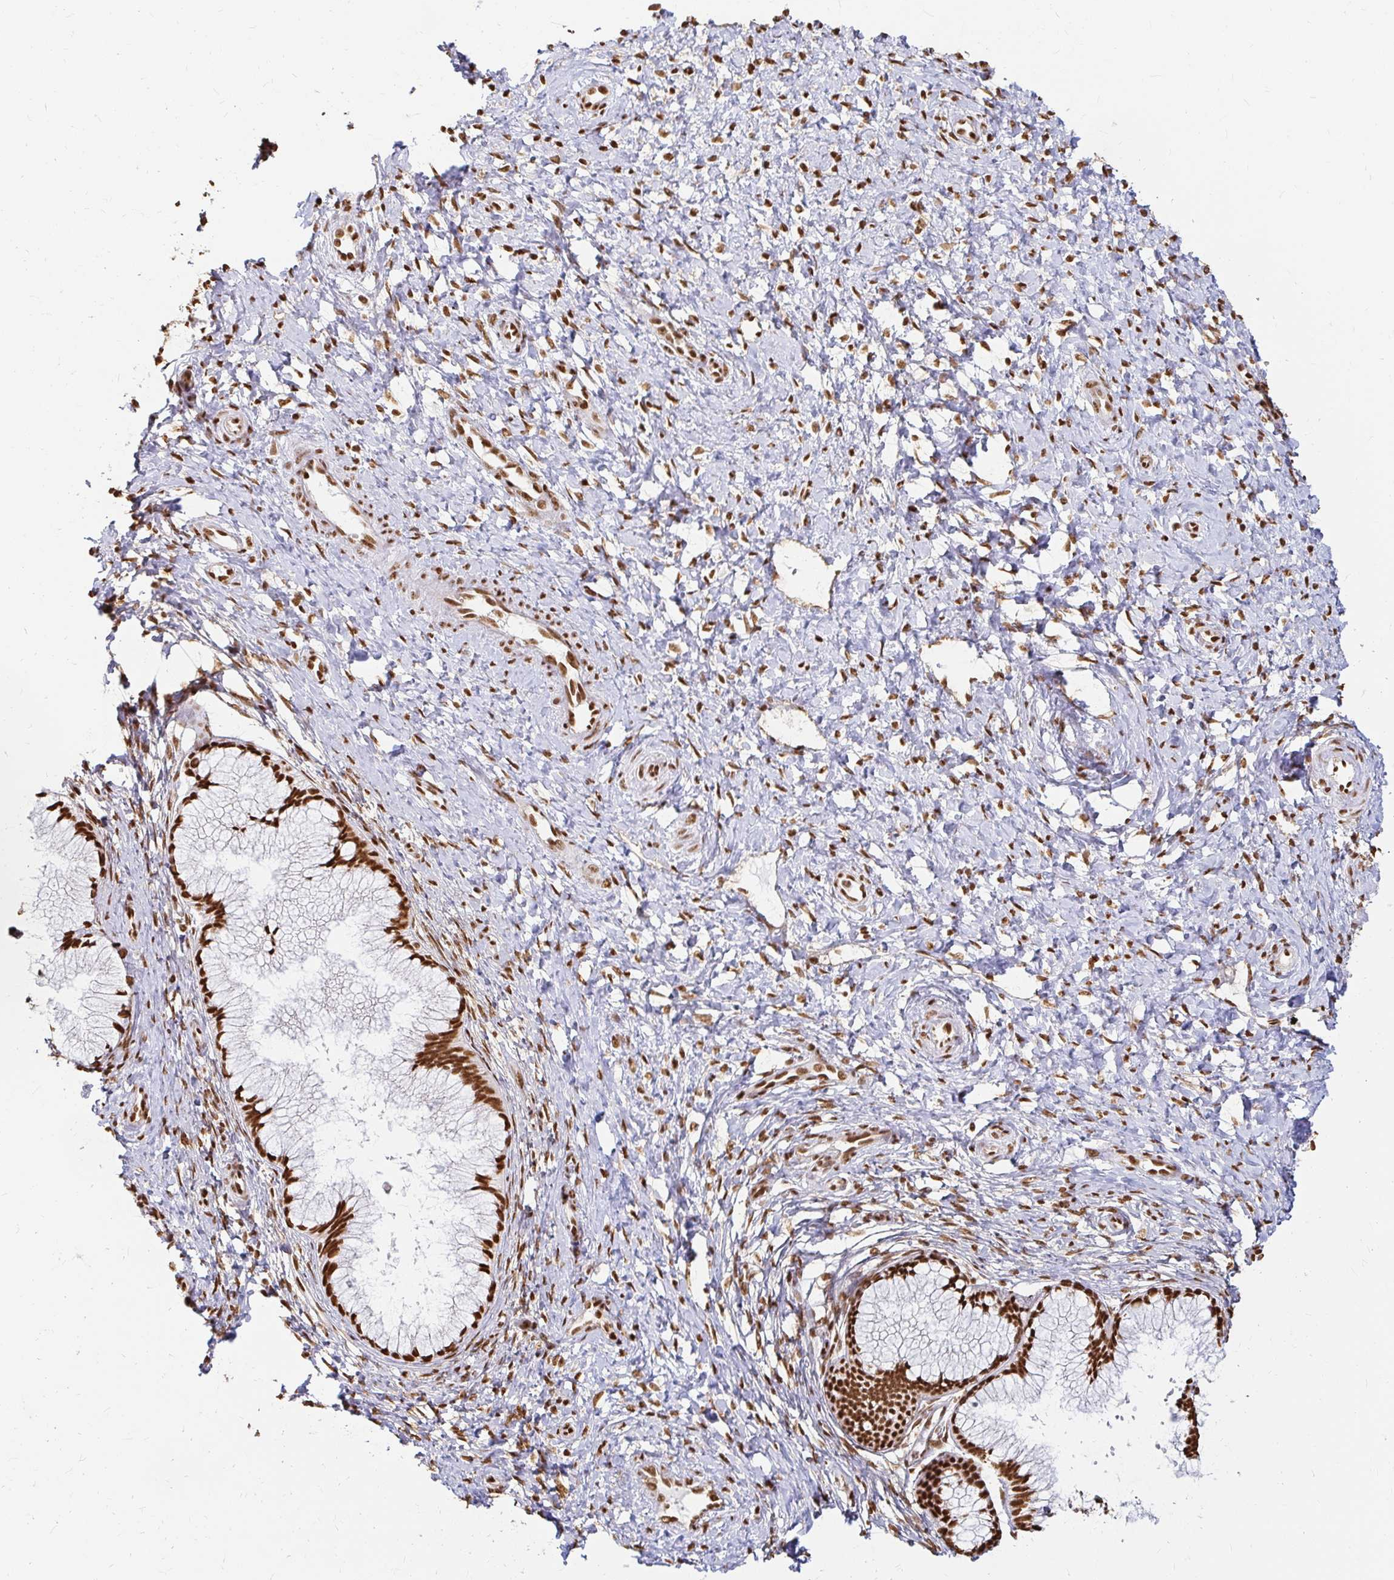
{"staining": {"intensity": "strong", "quantity": ">75%", "location": "nuclear"}, "tissue": "cervix", "cell_type": "Glandular cells", "image_type": "normal", "snomed": [{"axis": "morphology", "description": "Normal tissue, NOS"}, {"axis": "topography", "description": "Cervix"}], "caption": "Glandular cells reveal high levels of strong nuclear expression in about >75% of cells in benign human cervix.", "gene": "HNRNPU", "patient": {"sex": "female", "age": 37}}